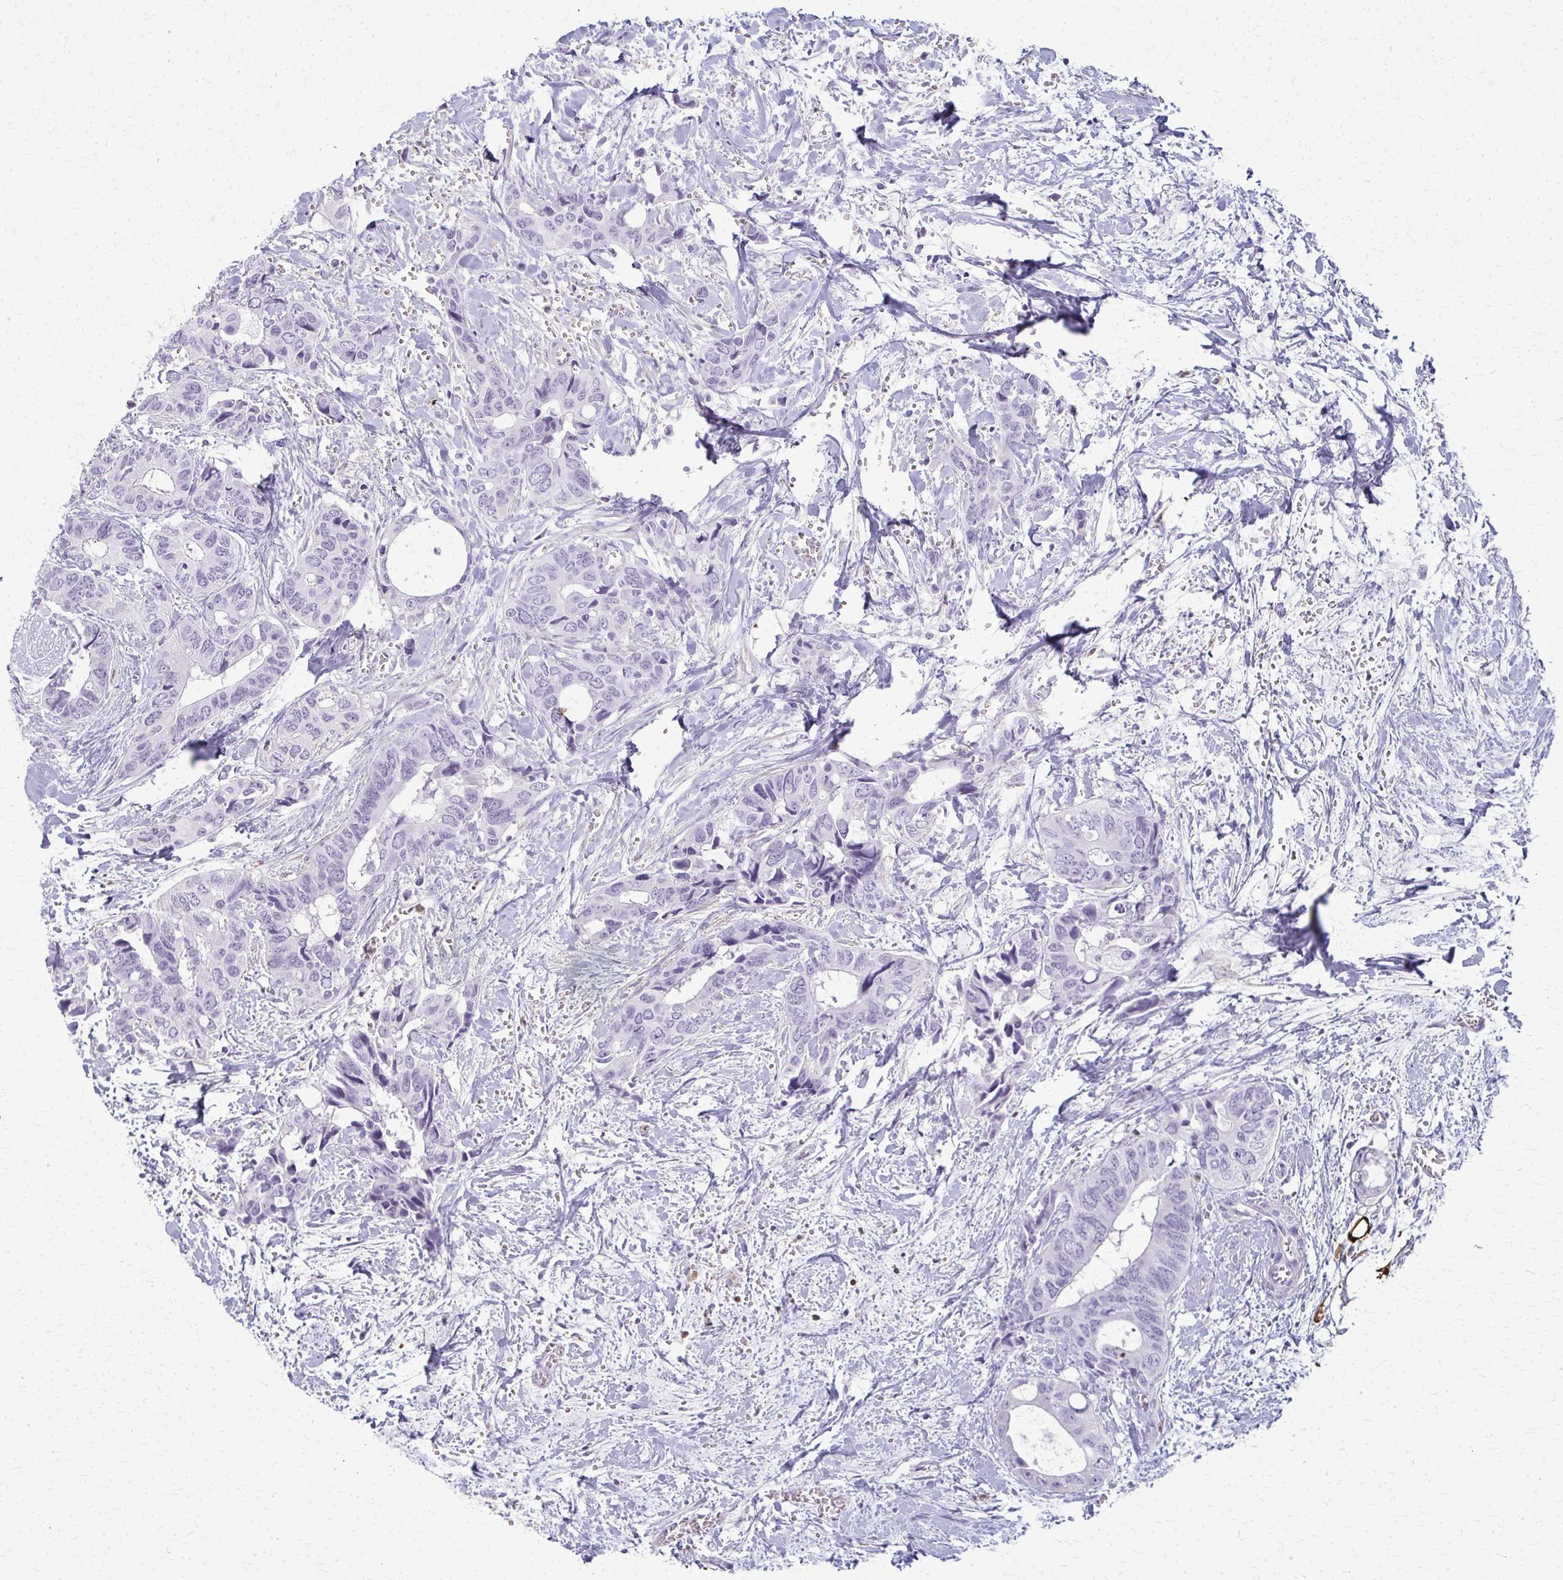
{"staining": {"intensity": "negative", "quantity": "none", "location": "none"}, "tissue": "colorectal cancer", "cell_type": "Tumor cells", "image_type": "cancer", "snomed": [{"axis": "morphology", "description": "Adenocarcinoma, NOS"}, {"axis": "topography", "description": "Rectum"}], "caption": "Colorectal cancer was stained to show a protein in brown. There is no significant staining in tumor cells.", "gene": "CA3", "patient": {"sex": "male", "age": 76}}